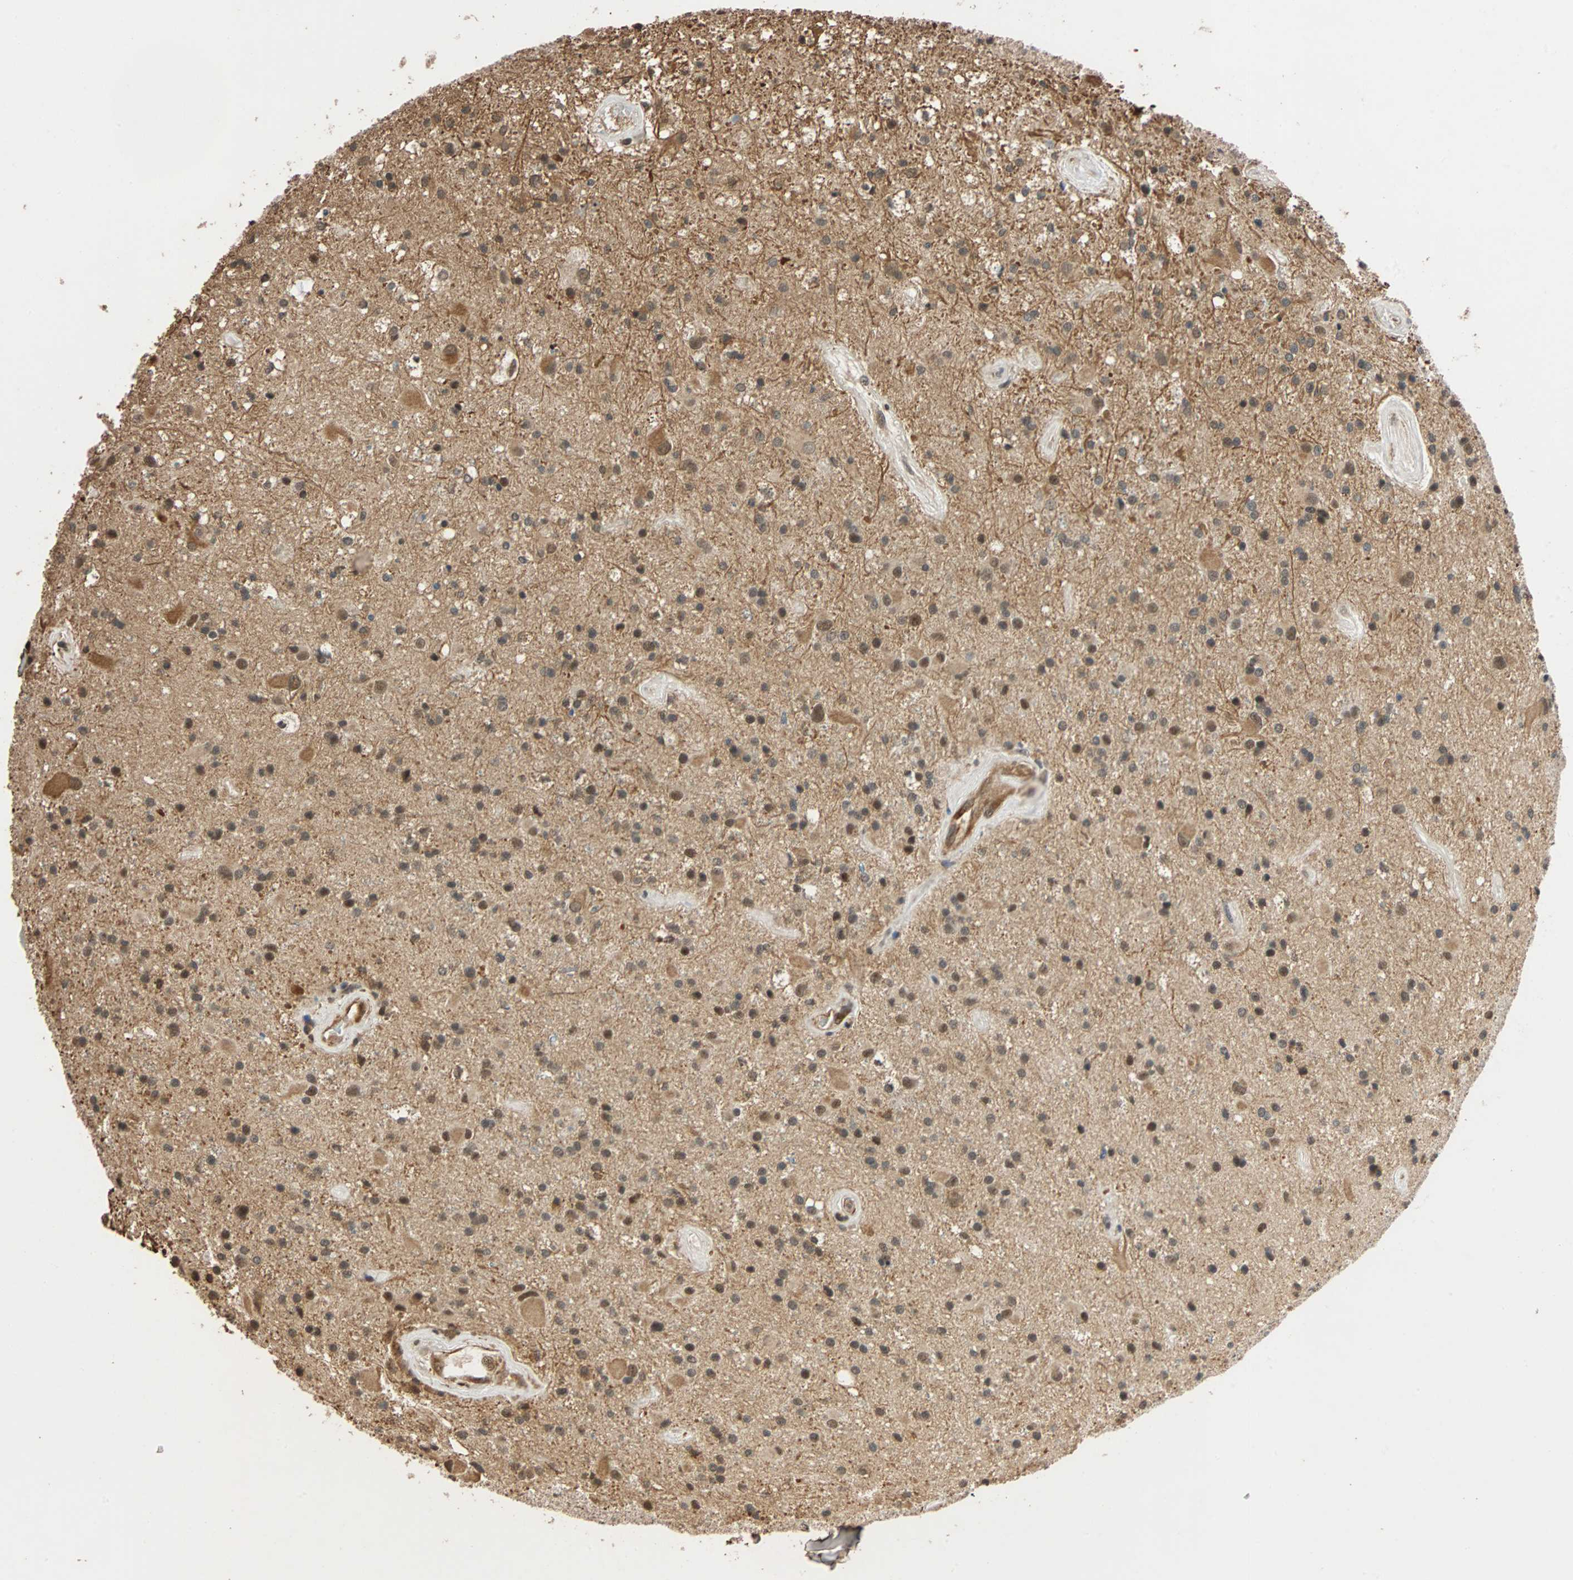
{"staining": {"intensity": "moderate", "quantity": ">75%", "location": "cytoplasmic/membranous,nuclear"}, "tissue": "glioma", "cell_type": "Tumor cells", "image_type": "cancer", "snomed": [{"axis": "morphology", "description": "Glioma, malignant, Low grade"}, {"axis": "topography", "description": "Brain"}], "caption": "Glioma stained with immunohistochemistry demonstrates moderate cytoplasmic/membranous and nuclear expression in about >75% of tumor cells. (DAB IHC with brightfield microscopy, high magnification).", "gene": "CDC5L", "patient": {"sex": "male", "age": 58}}